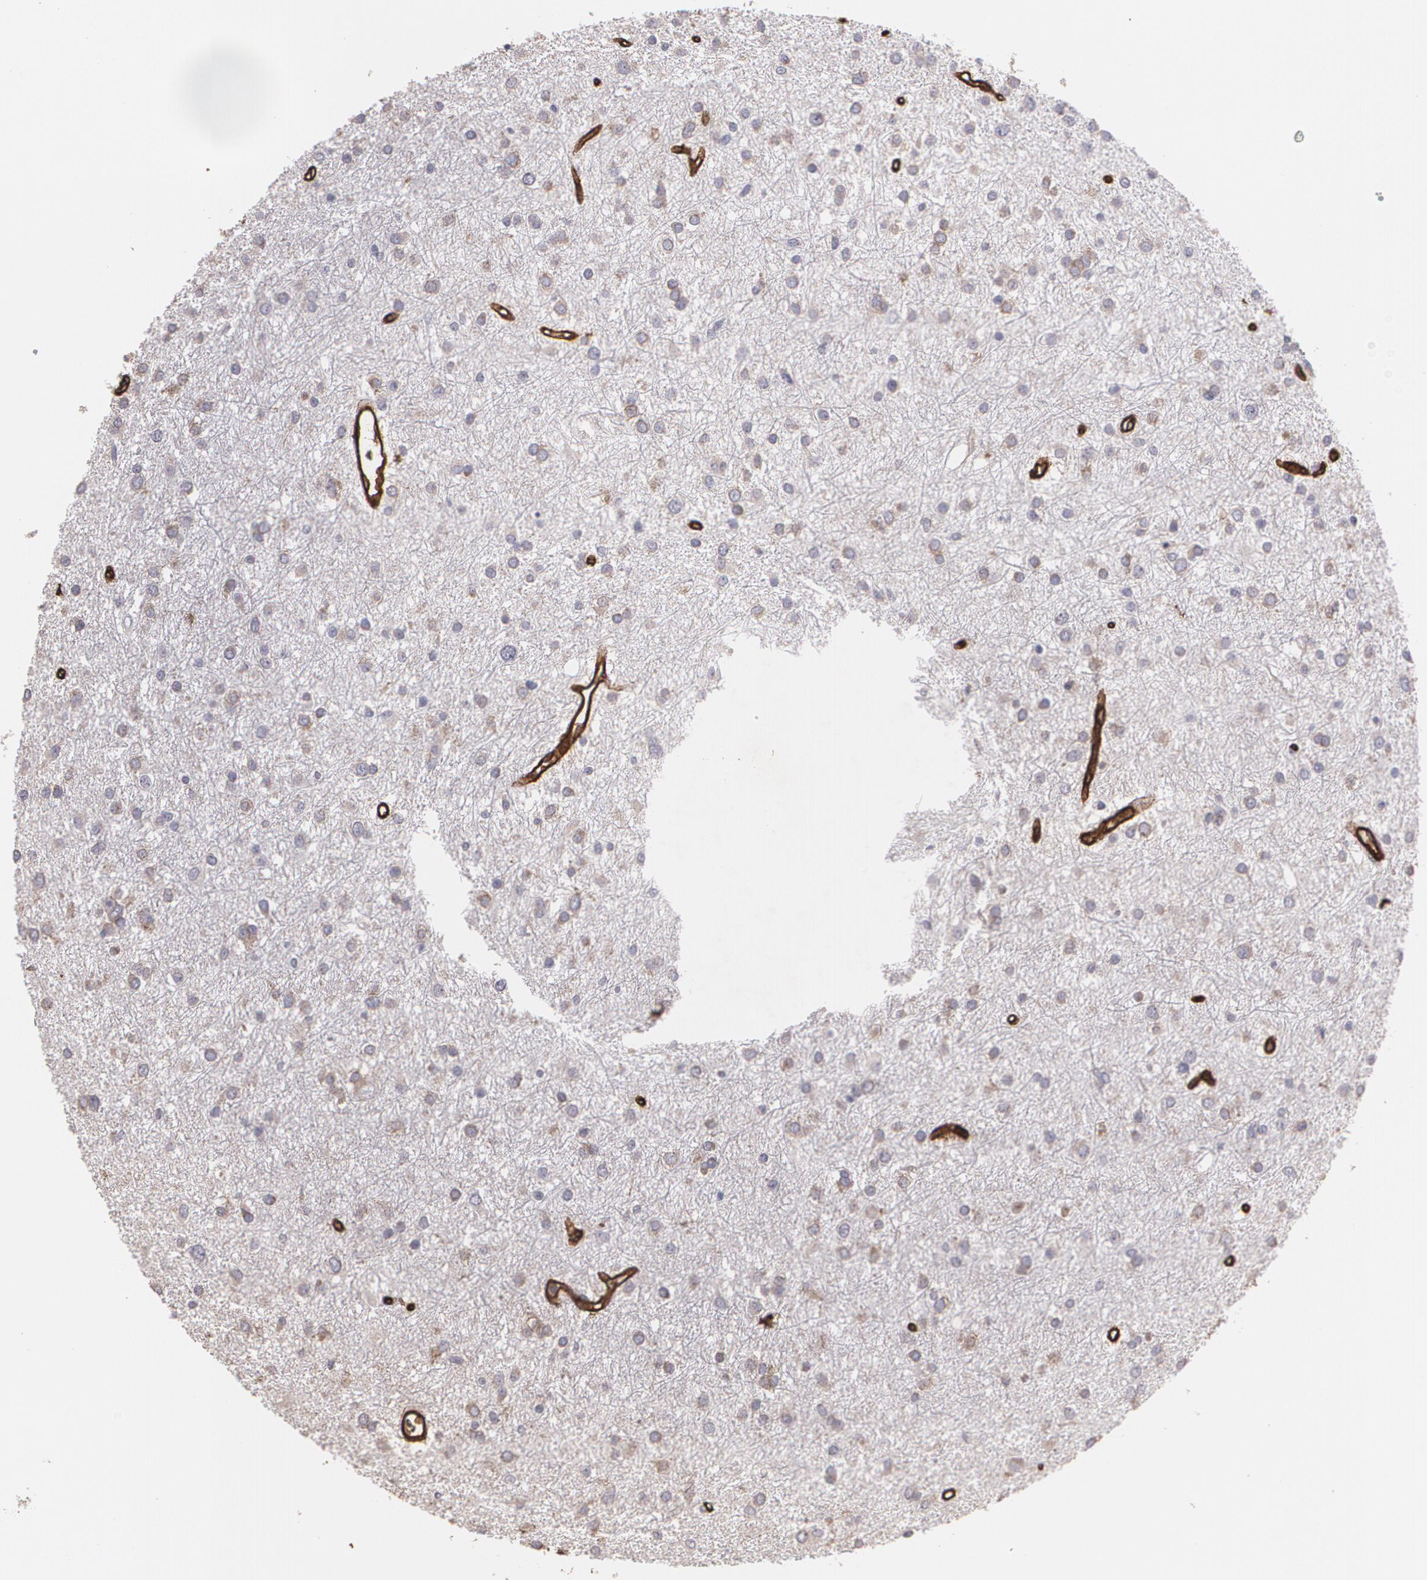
{"staining": {"intensity": "weak", "quantity": ">75%", "location": "cytoplasmic/membranous"}, "tissue": "glioma", "cell_type": "Tumor cells", "image_type": "cancer", "snomed": [{"axis": "morphology", "description": "Glioma, malignant, Low grade"}, {"axis": "topography", "description": "Brain"}], "caption": "This photomicrograph displays IHC staining of glioma, with low weak cytoplasmic/membranous positivity in approximately >75% of tumor cells.", "gene": "SLC2A1", "patient": {"sex": "female", "age": 36}}